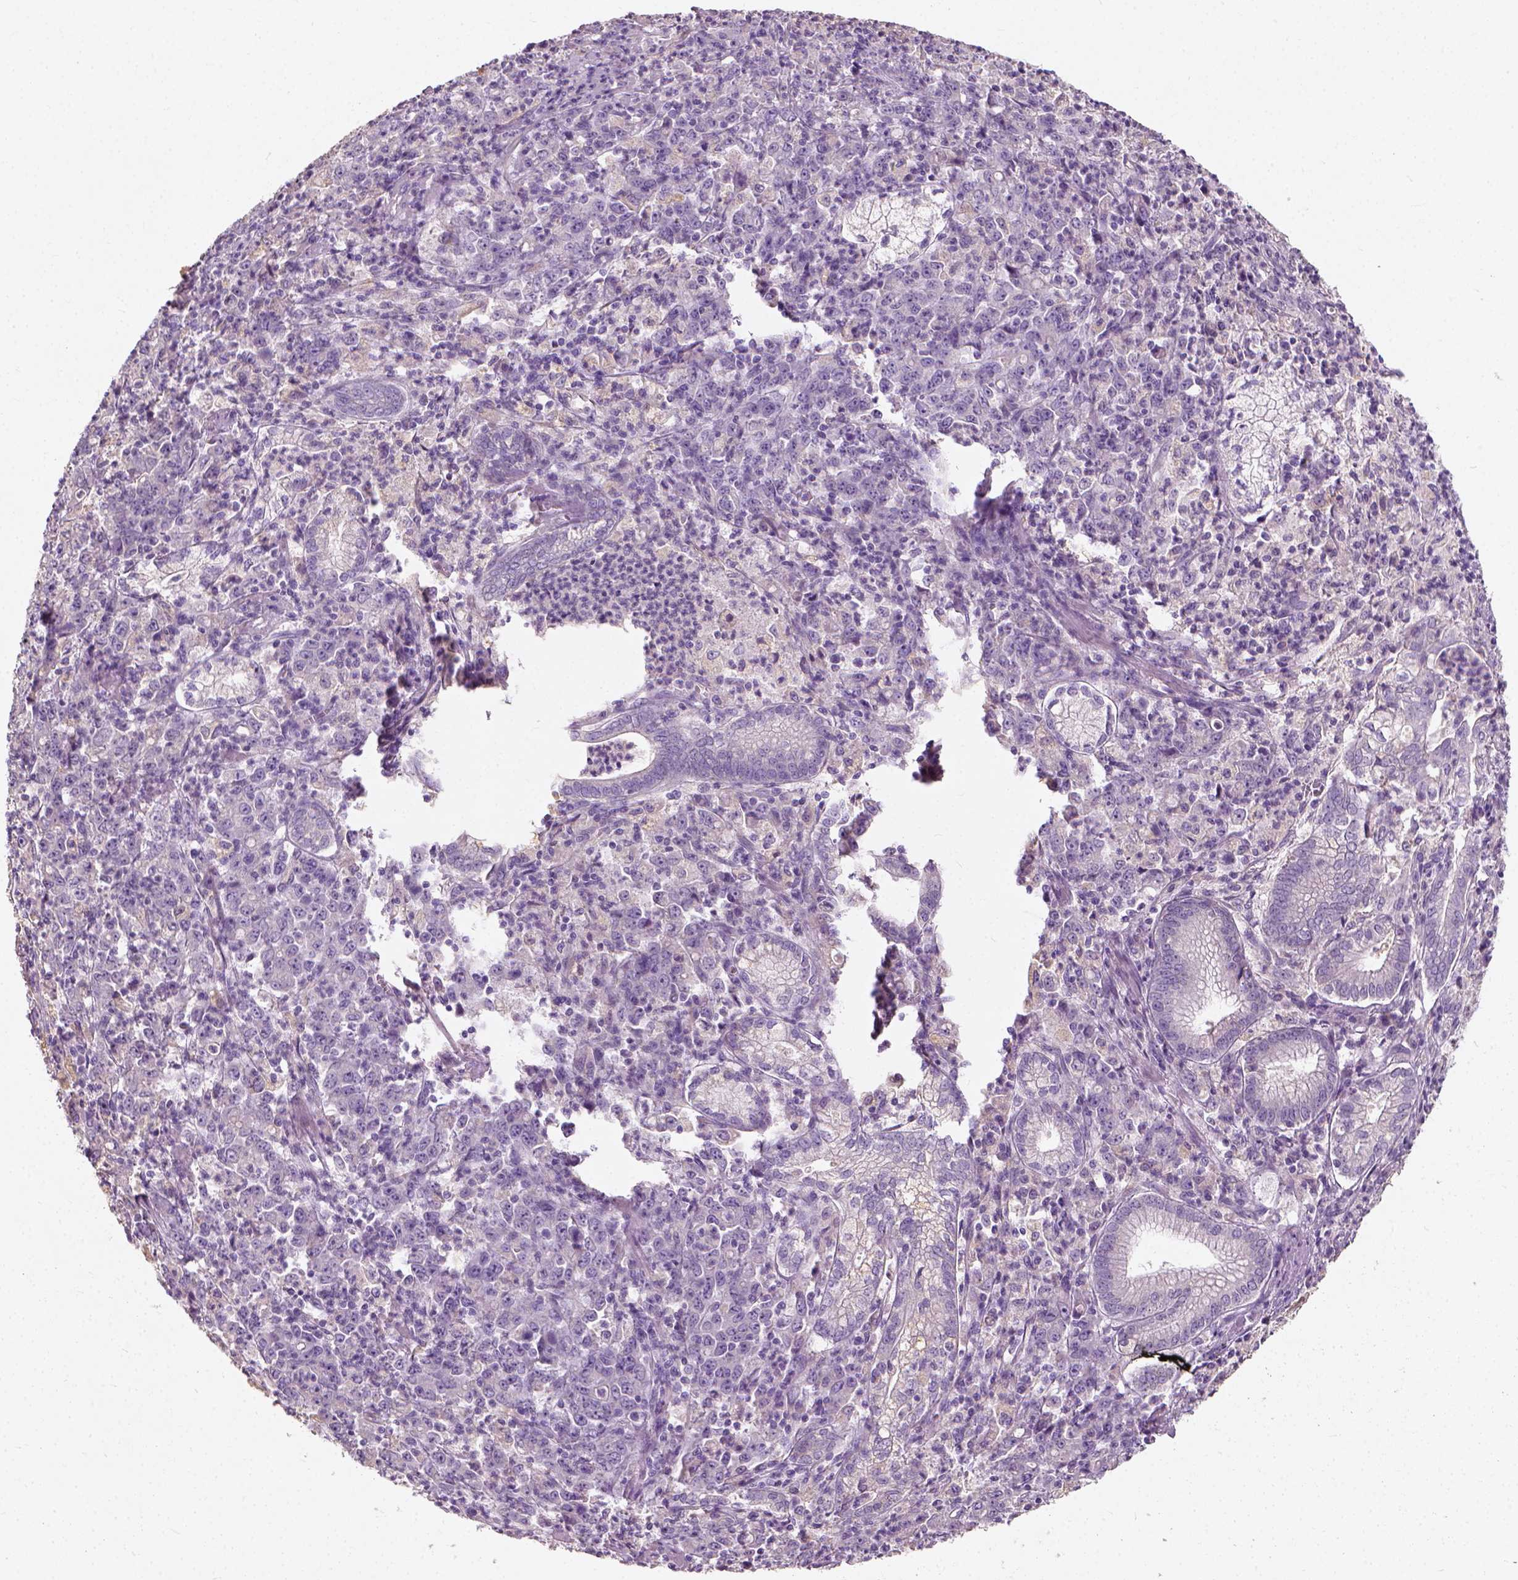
{"staining": {"intensity": "negative", "quantity": "none", "location": "none"}, "tissue": "stomach cancer", "cell_type": "Tumor cells", "image_type": "cancer", "snomed": [{"axis": "morphology", "description": "Adenocarcinoma, NOS"}, {"axis": "topography", "description": "Stomach, lower"}], "caption": "IHC of human stomach cancer reveals no staining in tumor cells.", "gene": "DHCR24", "patient": {"sex": "female", "age": 71}}